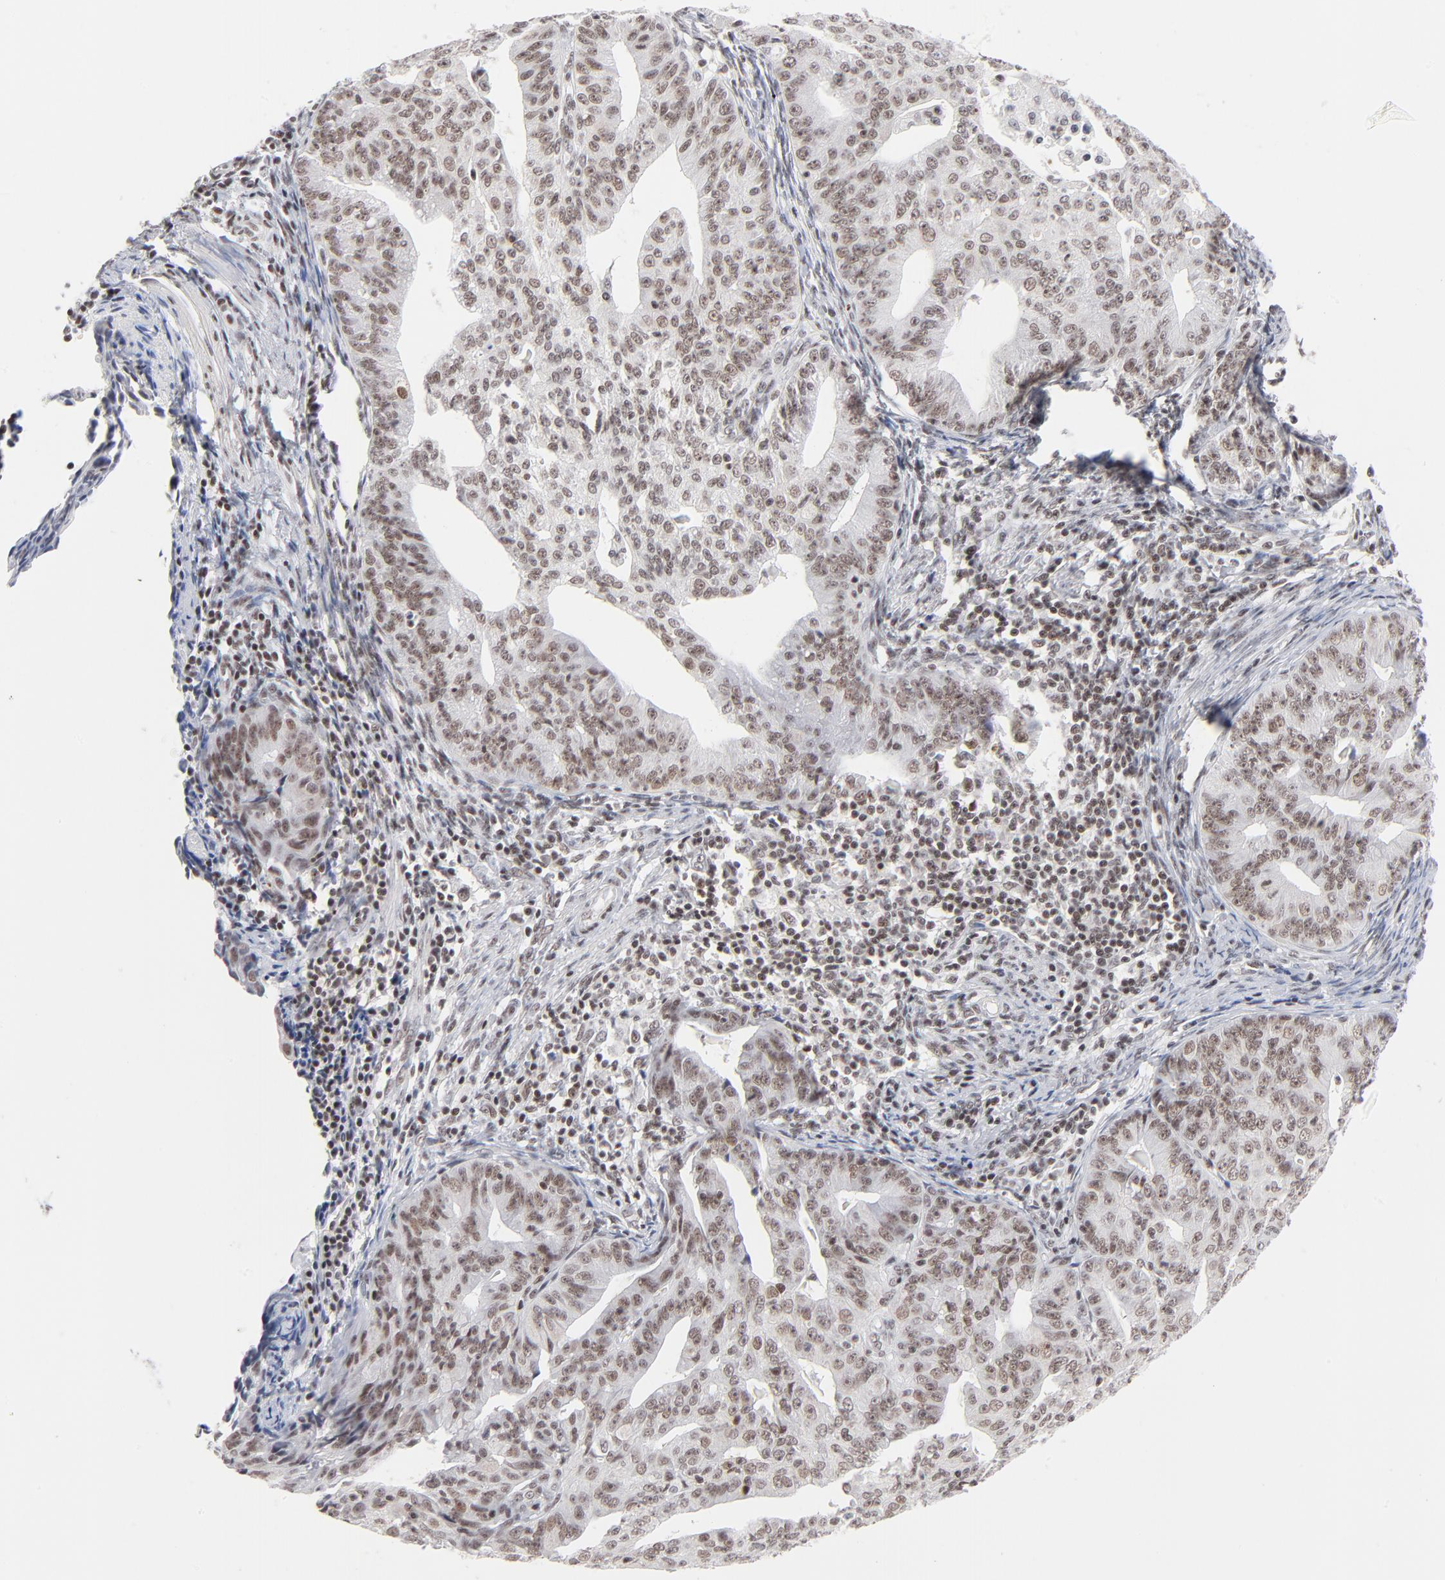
{"staining": {"intensity": "weak", "quantity": ">75%", "location": "nuclear"}, "tissue": "endometrial cancer", "cell_type": "Tumor cells", "image_type": "cancer", "snomed": [{"axis": "morphology", "description": "Adenocarcinoma, NOS"}, {"axis": "topography", "description": "Endometrium"}], "caption": "DAB (3,3'-diaminobenzidine) immunohistochemical staining of adenocarcinoma (endometrial) displays weak nuclear protein expression in approximately >75% of tumor cells. The staining was performed using DAB (3,3'-diaminobenzidine) to visualize the protein expression in brown, while the nuclei were stained in blue with hematoxylin (Magnification: 20x).", "gene": "ZNF143", "patient": {"sex": "female", "age": 56}}